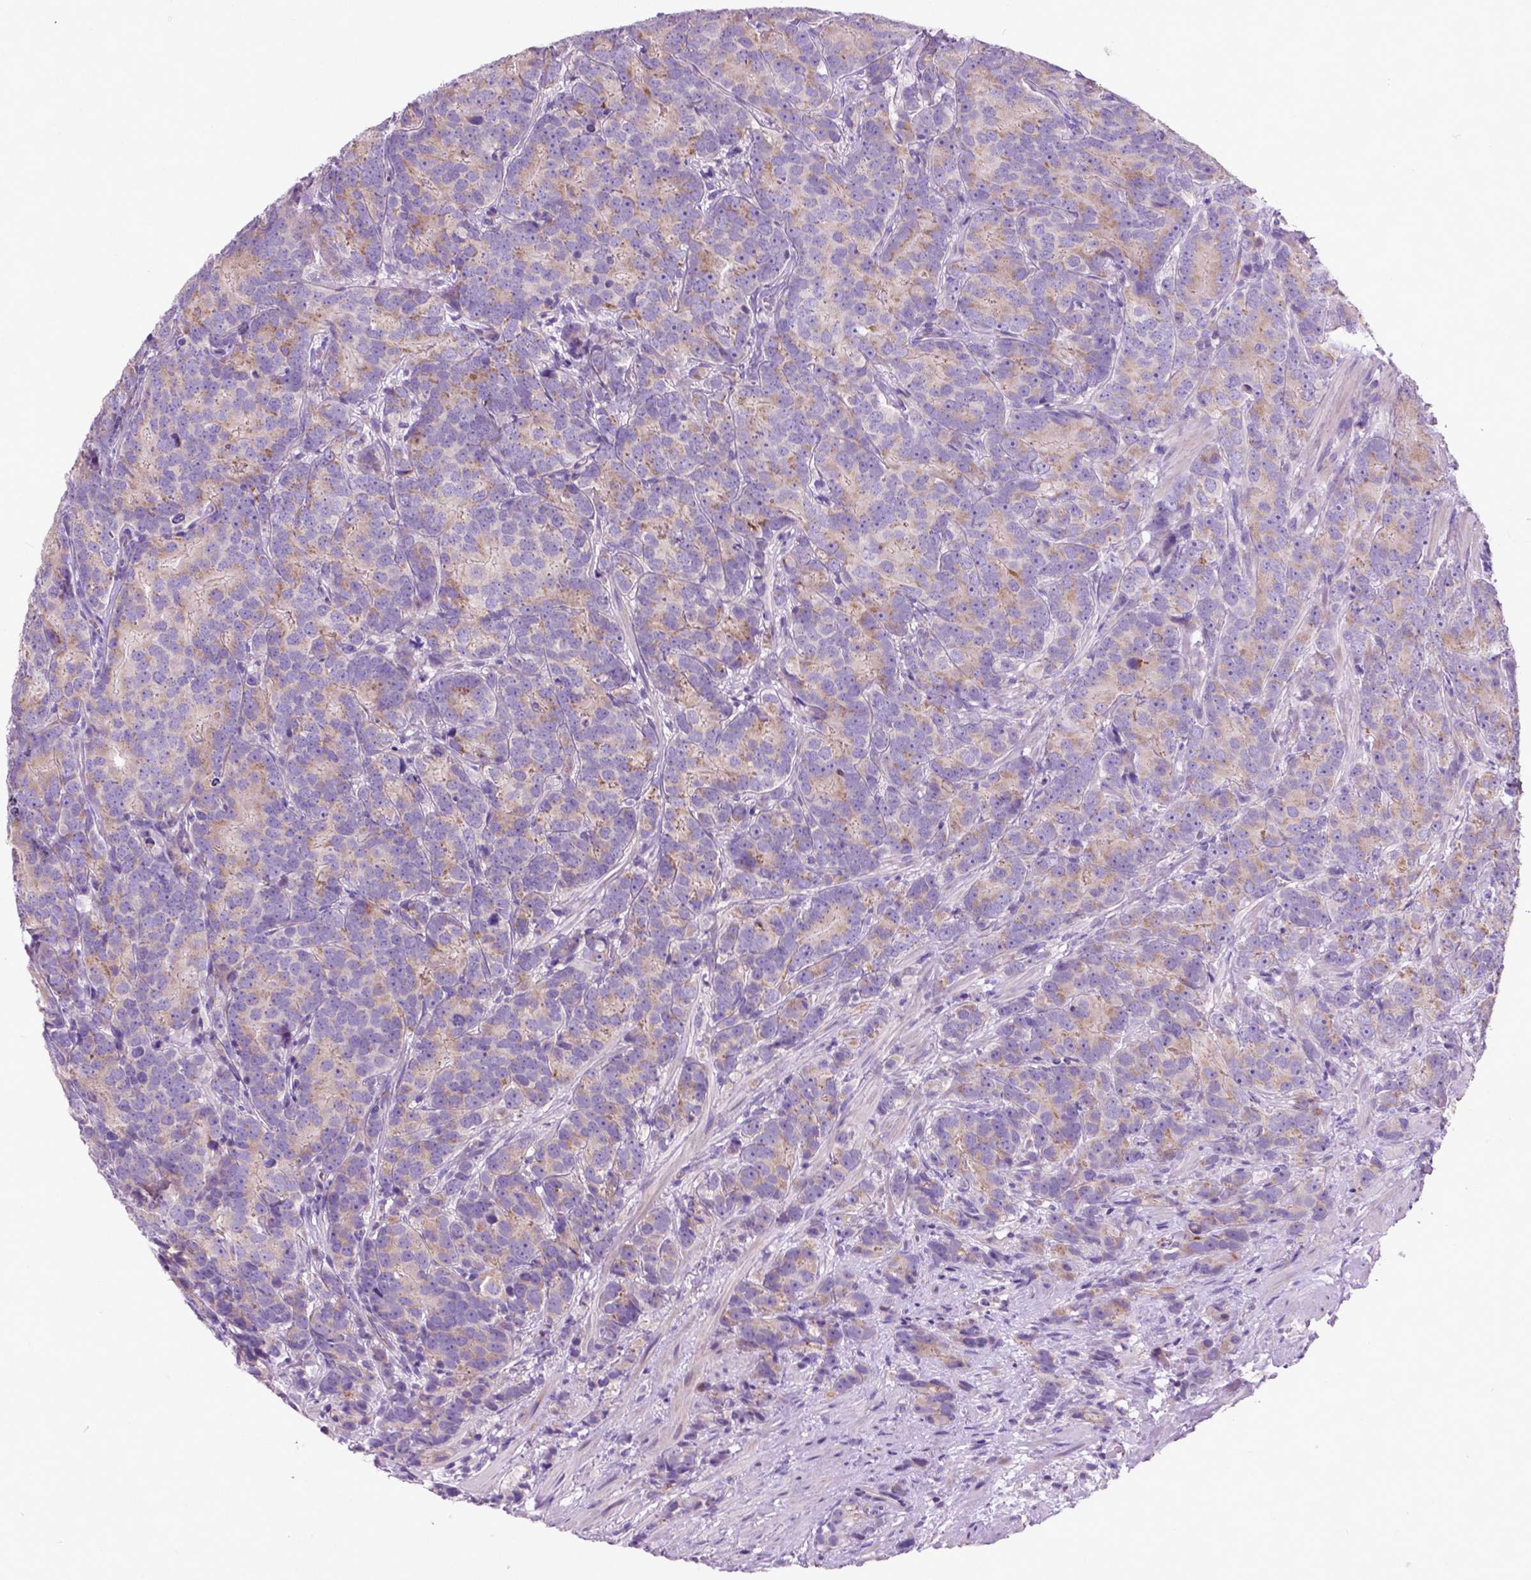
{"staining": {"intensity": "weak", "quantity": ">75%", "location": "cytoplasmic/membranous"}, "tissue": "prostate cancer", "cell_type": "Tumor cells", "image_type": "cancer", "snomed": [{"axis": "morphology", "description": "Adenocarcinoma, High grade"}, {"axis": "topography", "description": "Prostate"}], "caption": "A histopathology image of human prostate high-grade adenocarcinoma stained for a protein displays weak cytoplasmic/membranous brown staining in tumor cells.", "gene": "ATG4D", "patient": {"sex": "male", "age": 90}}